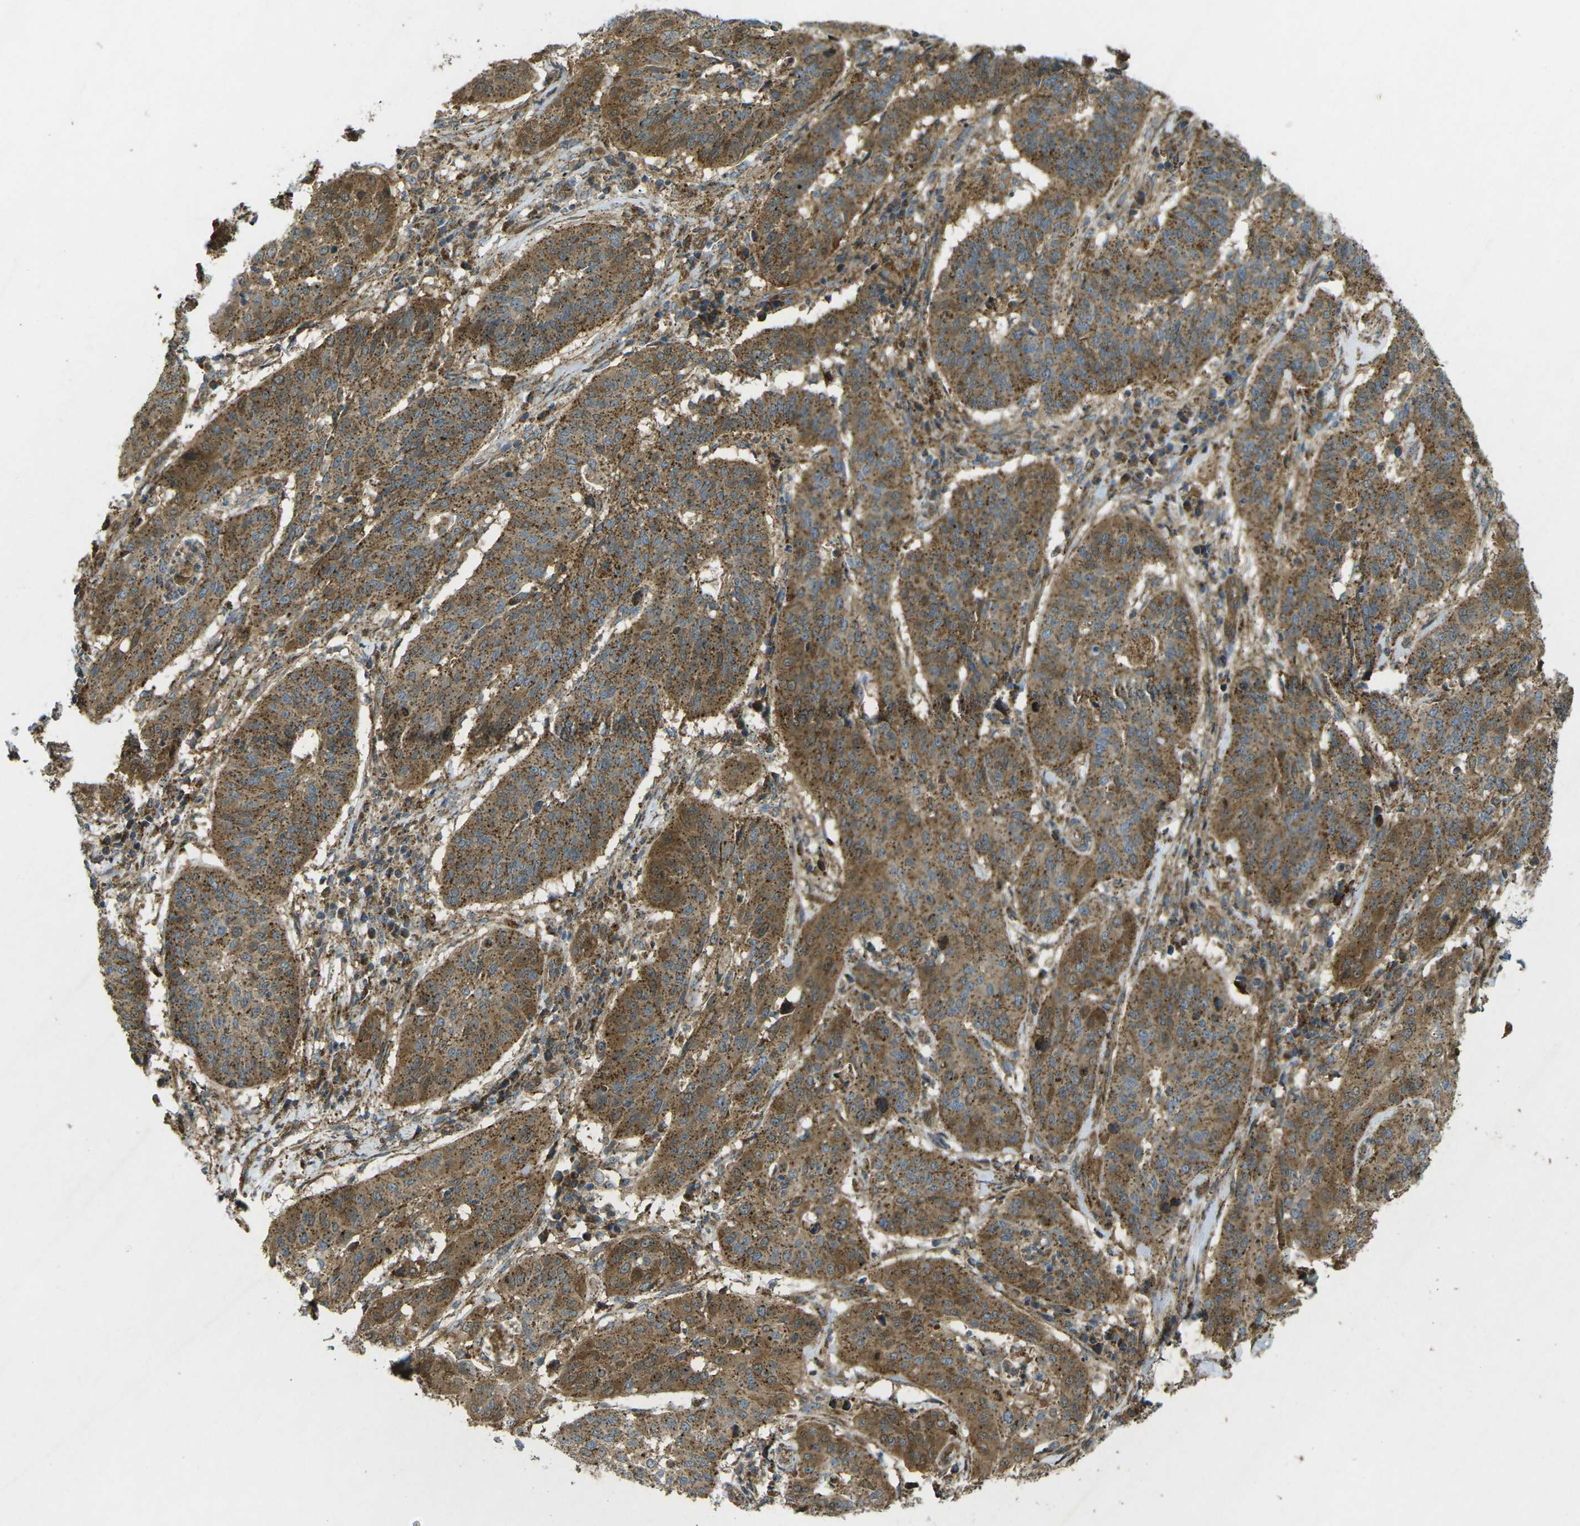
{"staining": {"intensity": "moderate", "quantity": ">75%", "location": "cytoplasmic/membranous"}, "tissue": "cervical cancer", "cell_type": "Tumor cells", "image_type": "cancer", "snomed": [{"axis": "morphology", "description": "Normal tissue, NOS"}, {"axis": "morphology", "description": "Squamous cell carcinoma, NOS"}, {"axis": "topography", "description": "Cervix"}], "caption": "DAB (3,3'-diaminobenzidine) immunohistochemical staining of human squamous cell carcinoma (cervical) reveals moderate cytoplasmic/membranous protein expression in approximately >75% of tumor cells.", "gene": "CHMP3", "patient": {"sex": "female", "age": 39}}